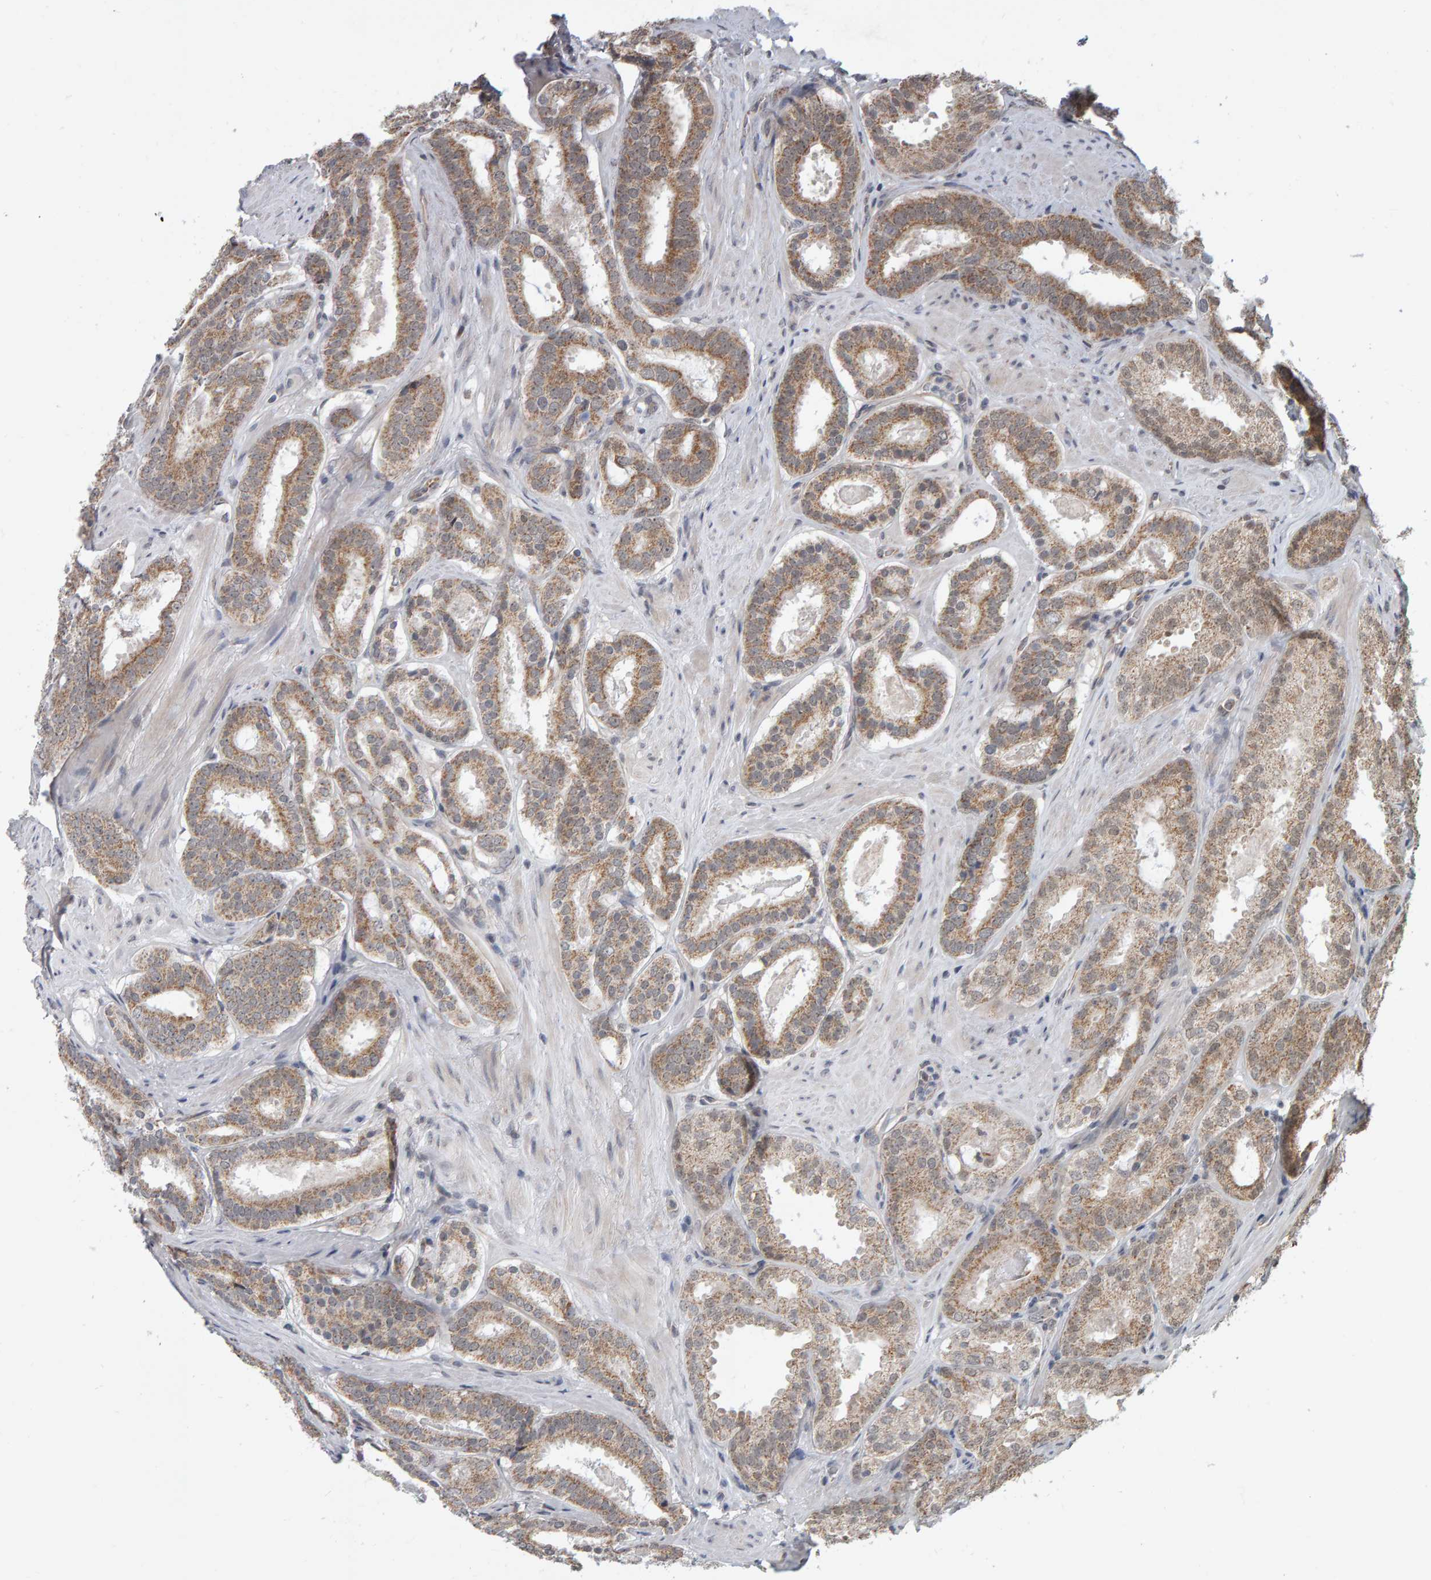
{"staining": {"intensity": "moderate", "quantity": ">75%", "location": "cytoplasmic/membranous"}, "tissue": "prostate cancer", "cell_type": "Tumor cells", "image_type": "cancer", "snomed": [{"axis": "morphology", "description": "Adenocarcinoma, Low grade"}, {"axis": "topography", "description": "Prostate"}], "caption": "This histopathology image exhibits prostate cancer stained with IHC to label a protein in brown. The cytoplasmic/membranous of tumor cells show moderate positivity for the protein. Nuclei are counter-stained blue.", "gene": "DAP3", "patient": {"sex": "male", "age": 69}}